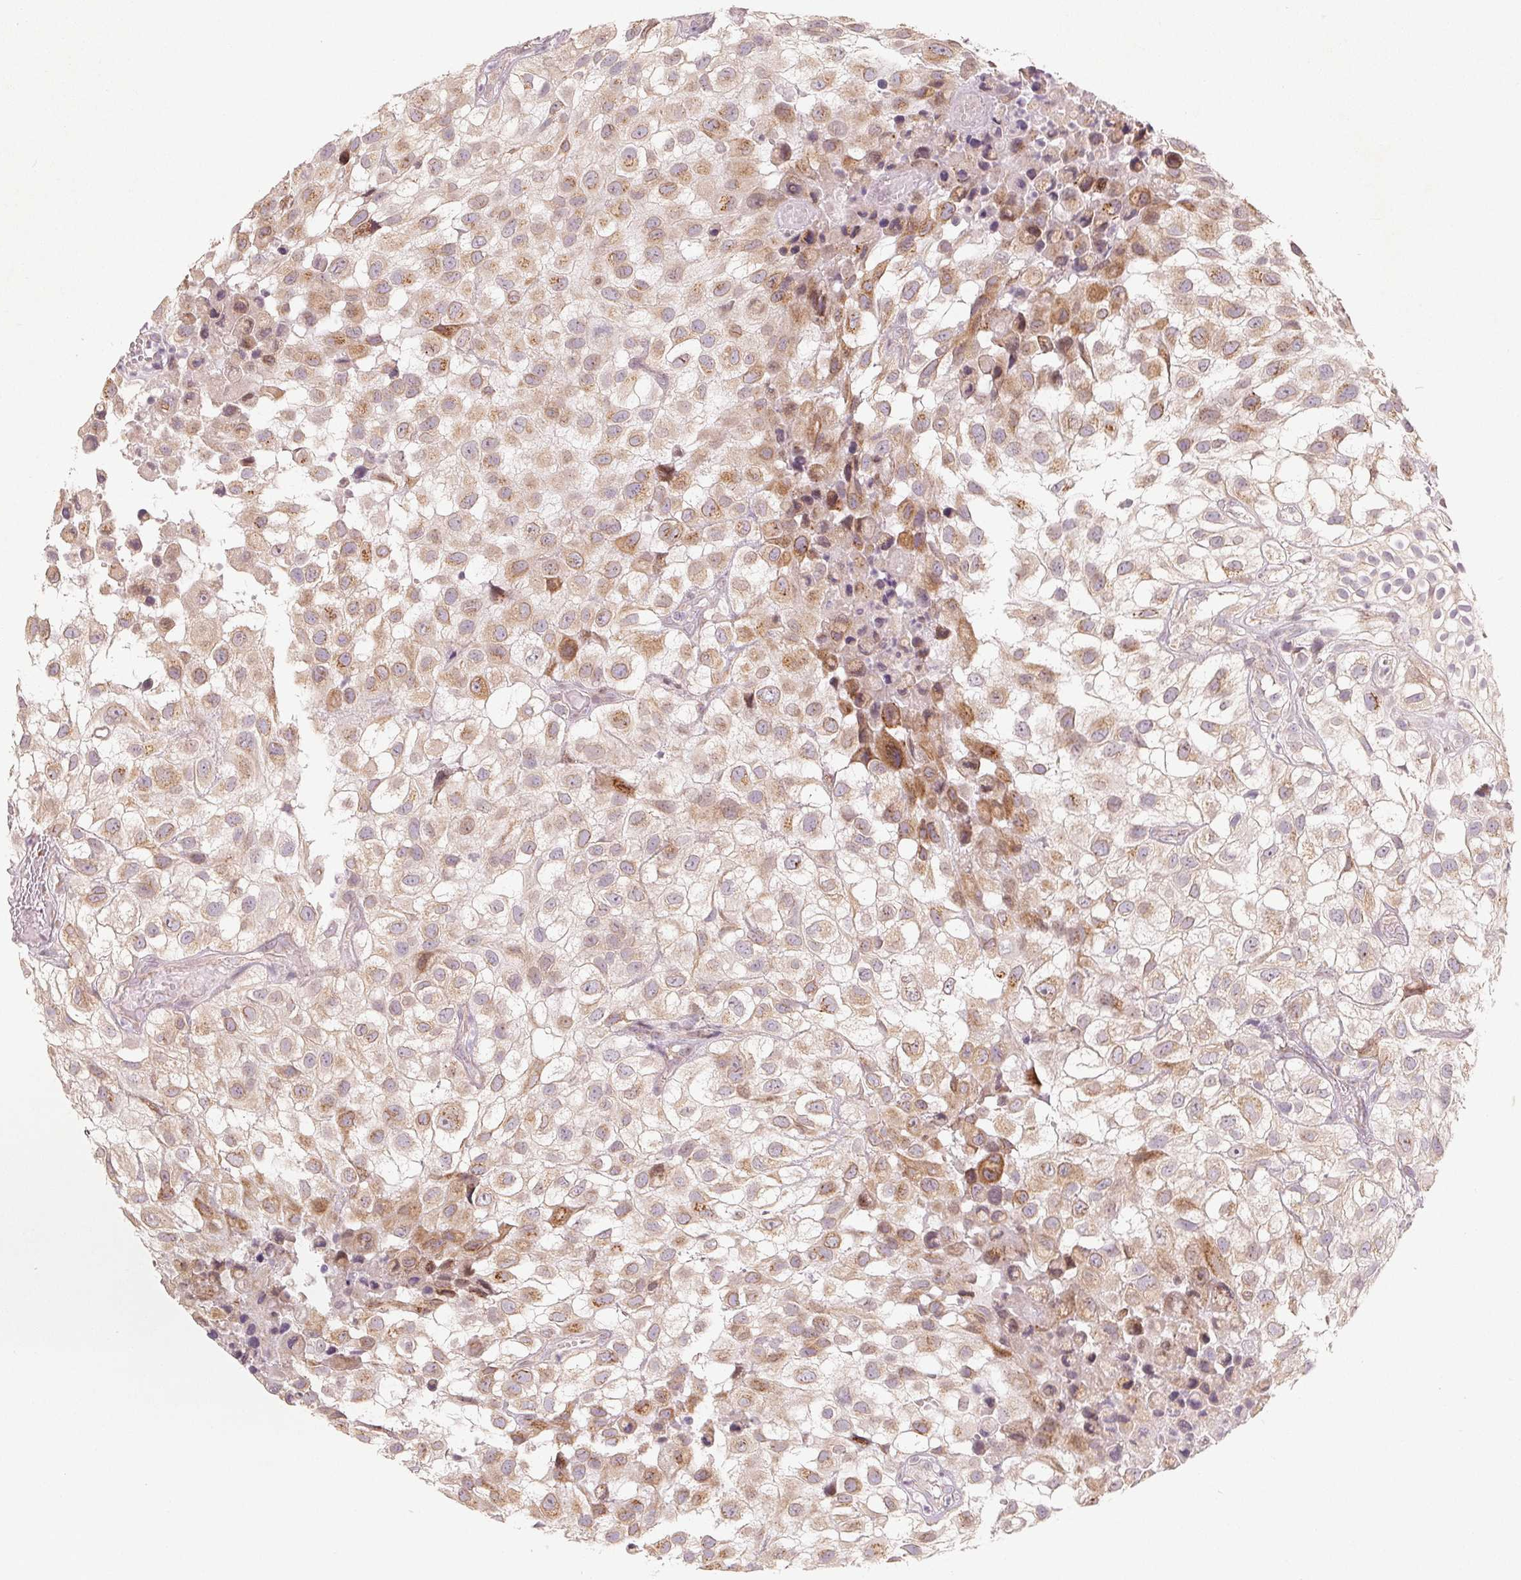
{"staining": {"intensity": "moderate", "quantity": "25%-75%", "location": "cytoplasmic/membranous"}, "tissue": "urothelial cancer", "cell_type": "Tumor cells", "image_type": "cancer", "snomed": [{"axis": "morphology", "description": "Urothelial carcinoma, High grade"}, {"axis": "topography", "description": "Urinary bladder"}], "caption": "High-grade urothelial carcinoma stained for a protein shows moderate cytoplasmic/membranous positivity in tumor cells.", "gene": "TMSB15B", "patient": {"sex": "male", "age": 56}}